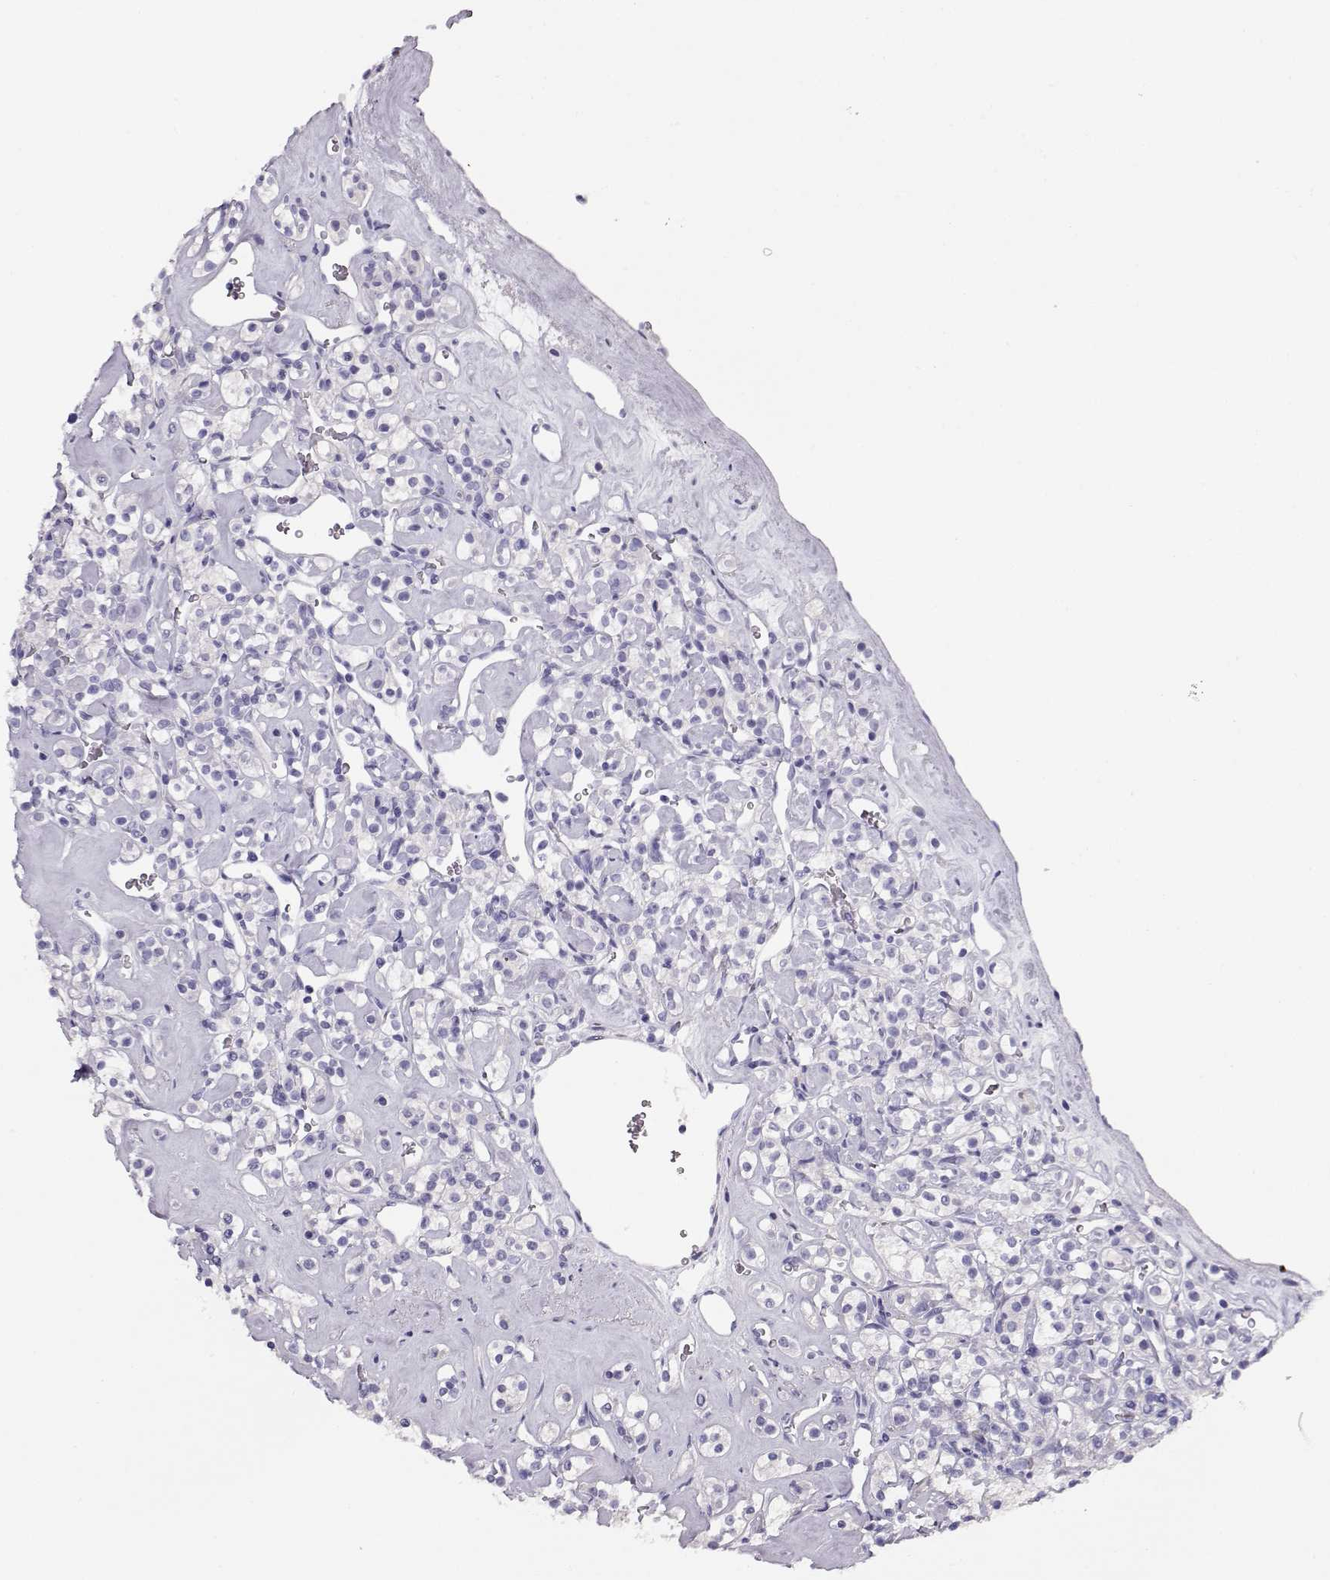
{"staining": {"intensity": "negative", "quantity": "none", "location": "none"}, "tissue": "renal cancer", "cell_type": "Tumor cells", "image_type": "cancer", "snomed": [{"axis": "morphology", "description": "Adenocarcinoma, NOS"}, {"axis": "topography", "description": "Kidney"}], "caption": "The micrograph displays no significant positivity in tumor cells of adenocarcinoma (renal). Brightfield microscopy of immunohistochemistry stained with DAB (brown) and hematoxylin (blue), captured at high magnification.", "gene": "CRX", "patient": {"sex": "male", "age": 77}}